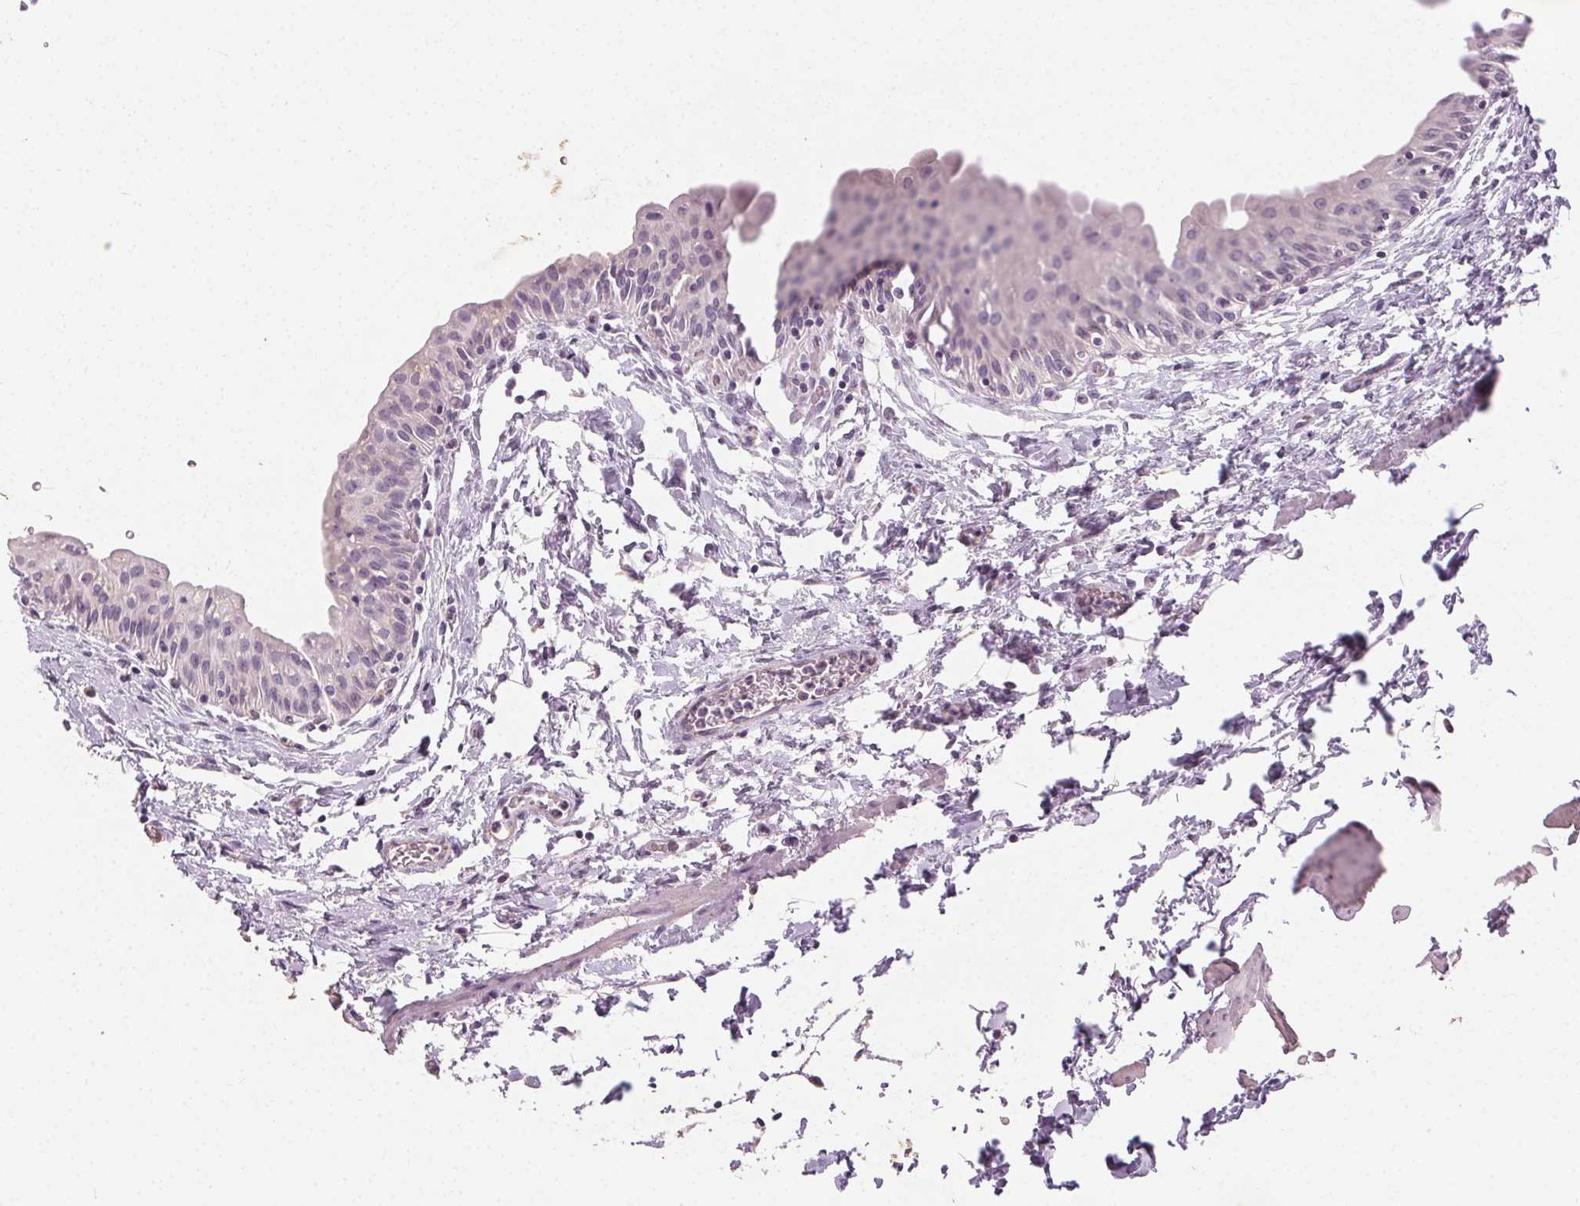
{"staining": {"intensity": "negative", "quantity": "none", "location": "none"}, "tissue": "urinary bladder", "cell_type": "Urothelial cells", "image_type": "normal", "snomed": [{"axis": "morphology", "description": "Normal tissue, NOS"}, {"axis": "topography", "description": "Urinary bladder"}], "caption": "Immunohistochemistry (IHC) photomicrograph of normal urinary bladder: urinary bladder stained with DAB (3,3'-diaminobenzidine) demonstrates no significant protein positivity in urothelial cells.", "gene": "CLTRN", "patient": {"sex": "male", "age": 56}}